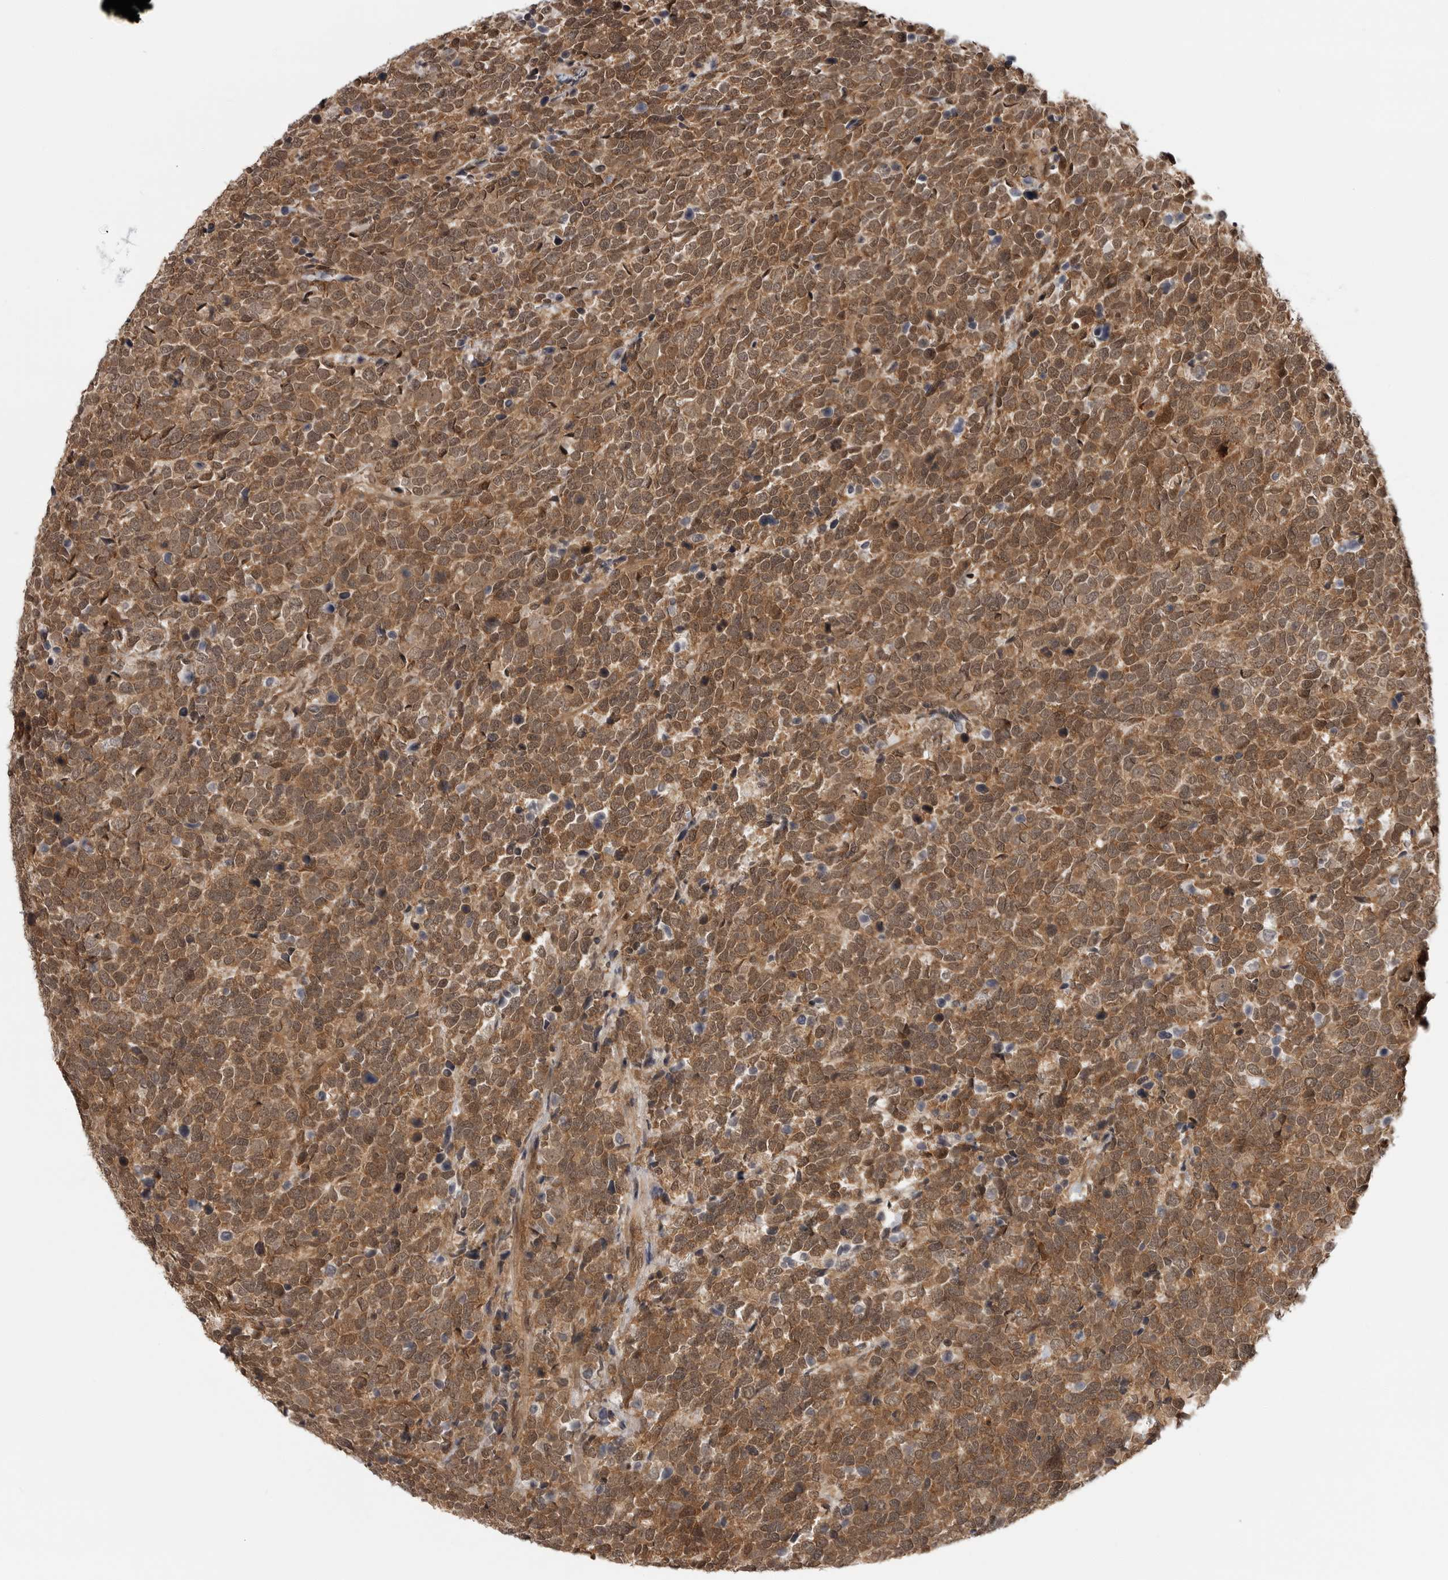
{"staining": {"intensity": "strong", "quantity": ">75%", "location": "cytoplasmic/membranous"}, "tissue": "urothelial cancer", "cell_type": "Tumor cells", "image_type": "cancer", "snomed": [{"axis": "morphology", "description": "Urothelial carcinoma, High grade"}, {"axis": "topography", "description": "Urinary bladder"}], "caption": "Immunohistochemistry (IHC) of urothelial cancer reveals high levels of strong cytoplasmic/membranous expression in about >75% of tumor cells.", "gene": "SZRD1", "patient": {"sex": "female", "age": 82}}